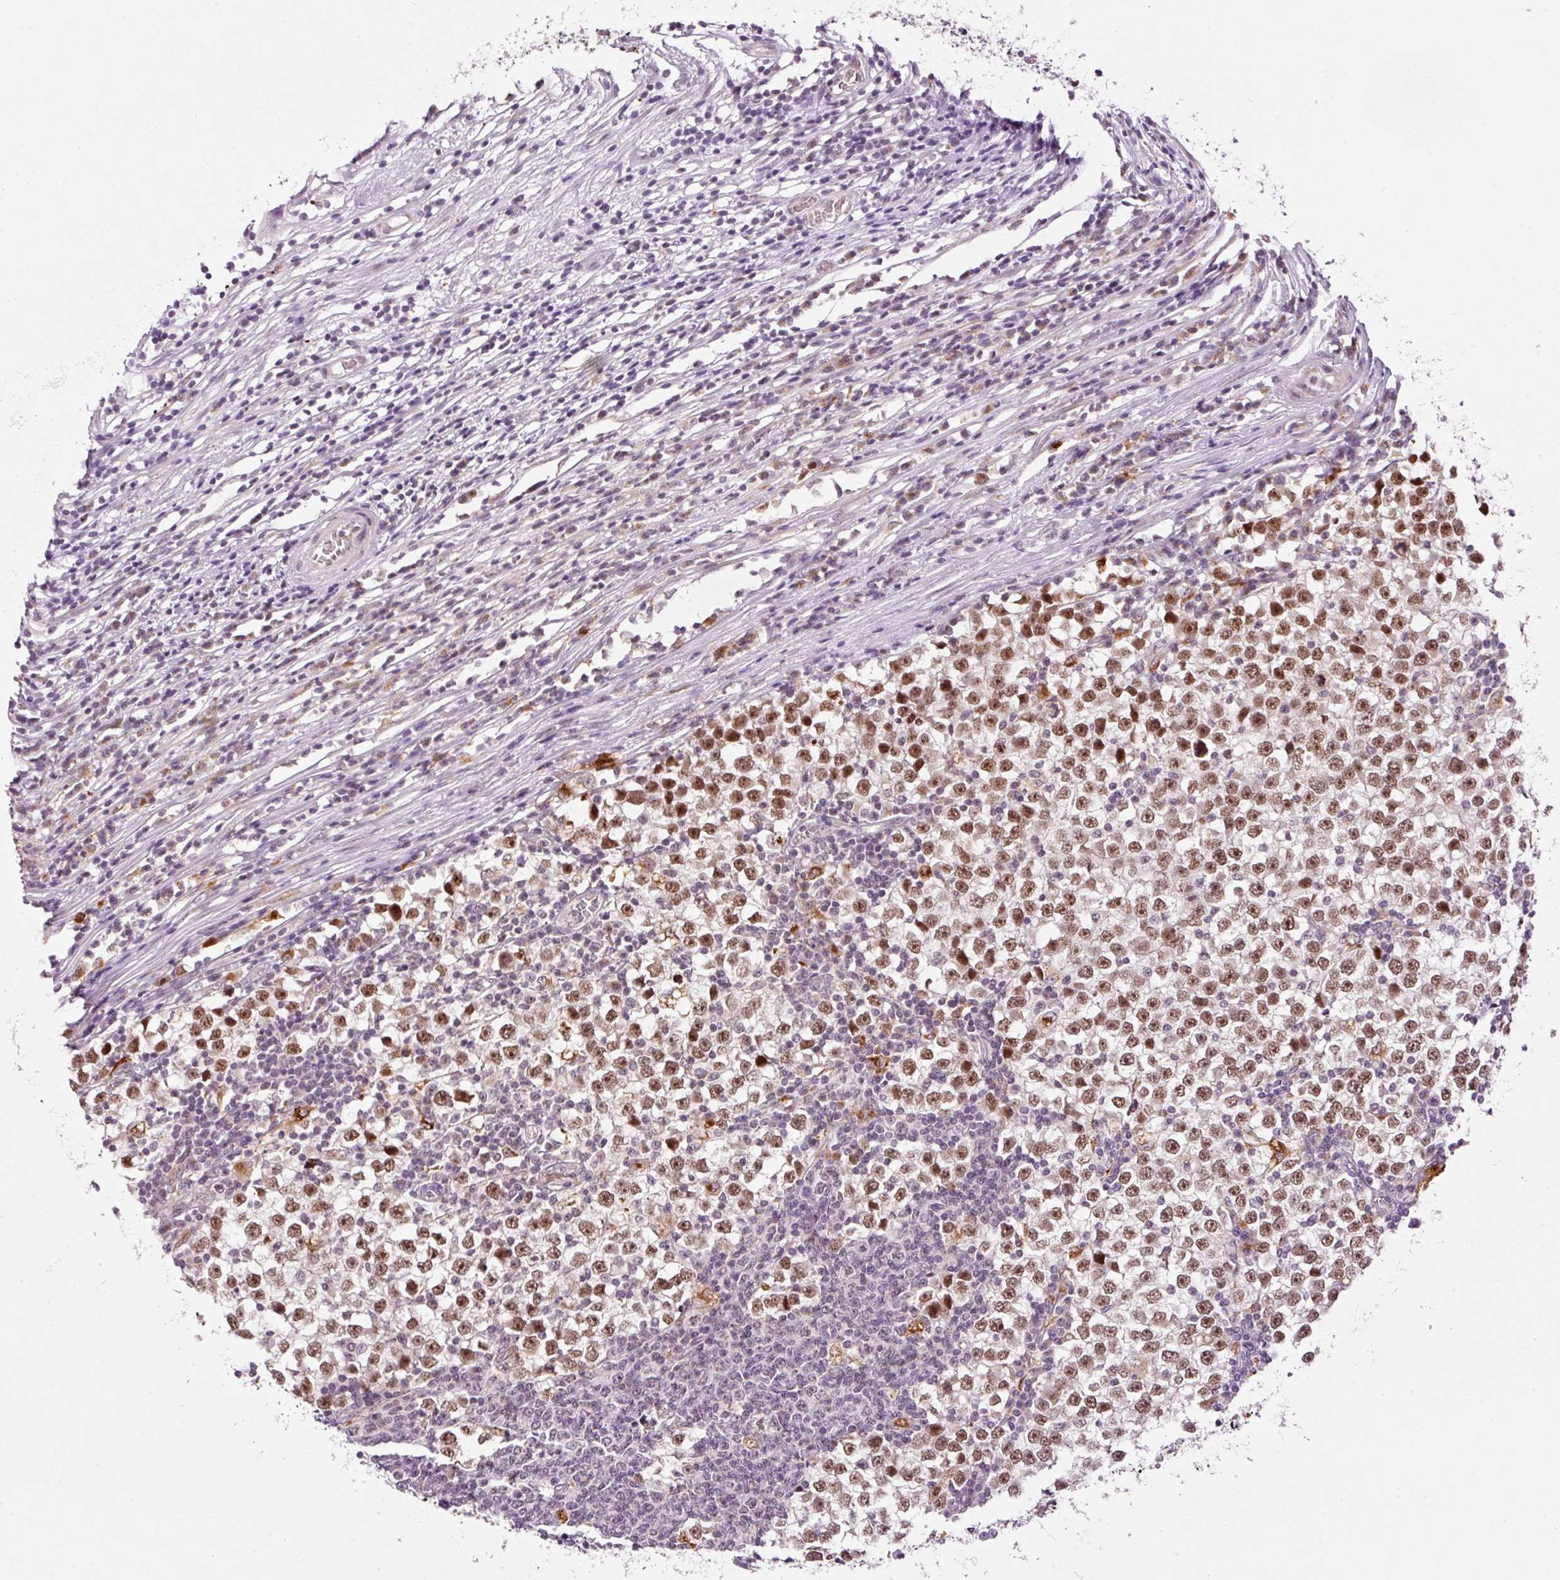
{"staining": {"intensity": "moderate", "quantity": ">75%", "location": "nuclear"}, "tissue": "testis cancer", "cell_type": "Tumor cells", "image_type": "cancer", "snomed": [{"axis": "morphology", "description": "Seminoma, NOS"}, {"axis": "topography", "description": "Testis"}], "caption": "Immunohistochemistry (IHC) staining of testis cancer (seminoma), which reveals medium levels of moderate nuclear staining in approximately >75% of tumor cells indicating moderate nuclear protein expression. The staining was performed using DAB (3,3'-diaminobenzidine) (brown) for protein detection and nuclei were counterstained in hematoxylin (blue).", "gene": "ZNF639", "patient": {"sex": "male", "age": 65}}